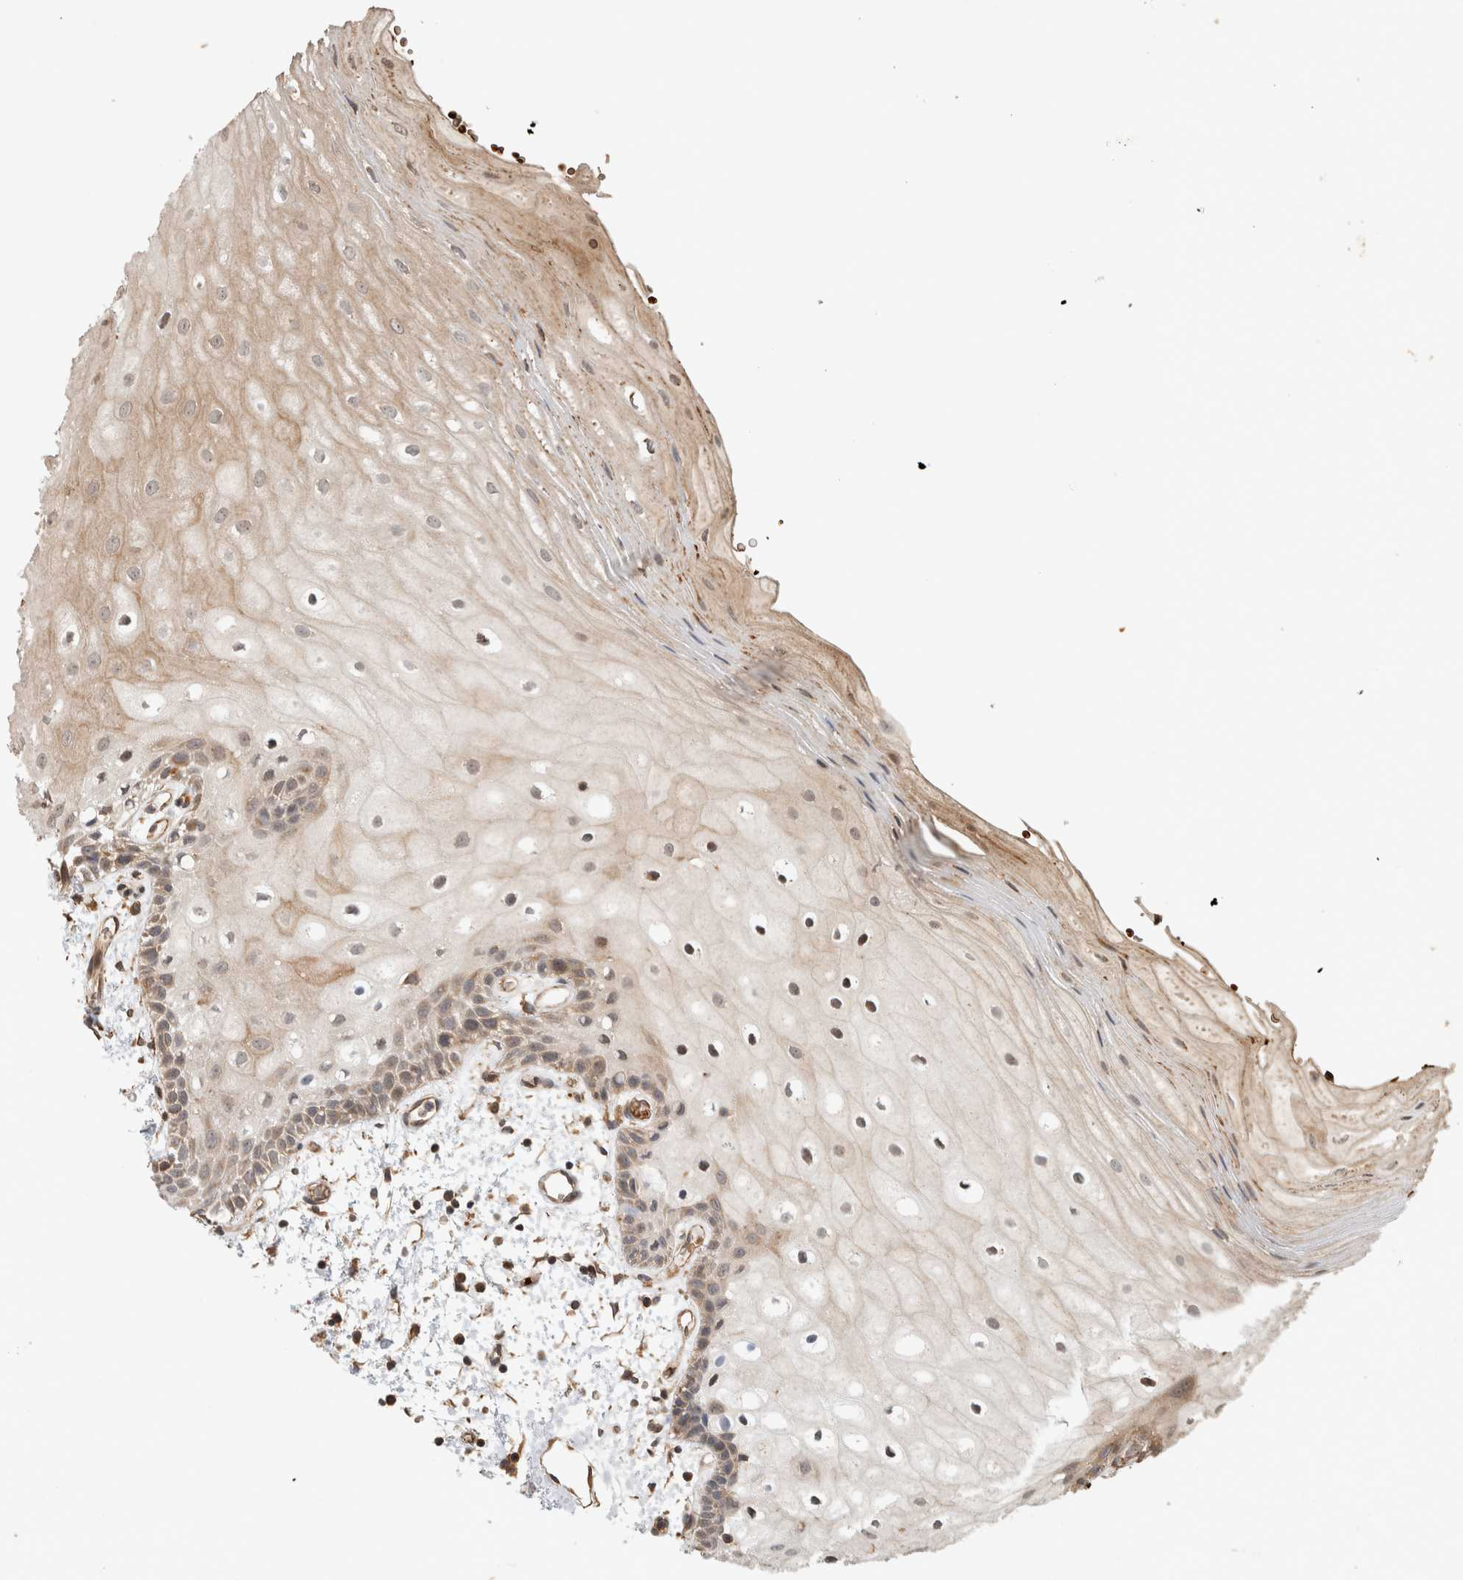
{"staining": {"intensity": "weak", "quantity": ">75%", "location": "cytoplasmic/membranous"}, "tissue": "oral mucosa", "cell_type": "Squamous epithelial cells", "image_type": "normal", "snomed": [{"axis": "morphology", "description": "Normal tissue, NOS"}, {"axis": "topography", "description": "Oral tissue"}], "caption": "Immunohistochemistry of normal human oral mucosa shows low levels of weak cytoplasmic/membranous positivity in approximately >75% of squamous epithelial cells.", "gene": "OTUD6B", "patient": {"sex": "male", "age": 52}}